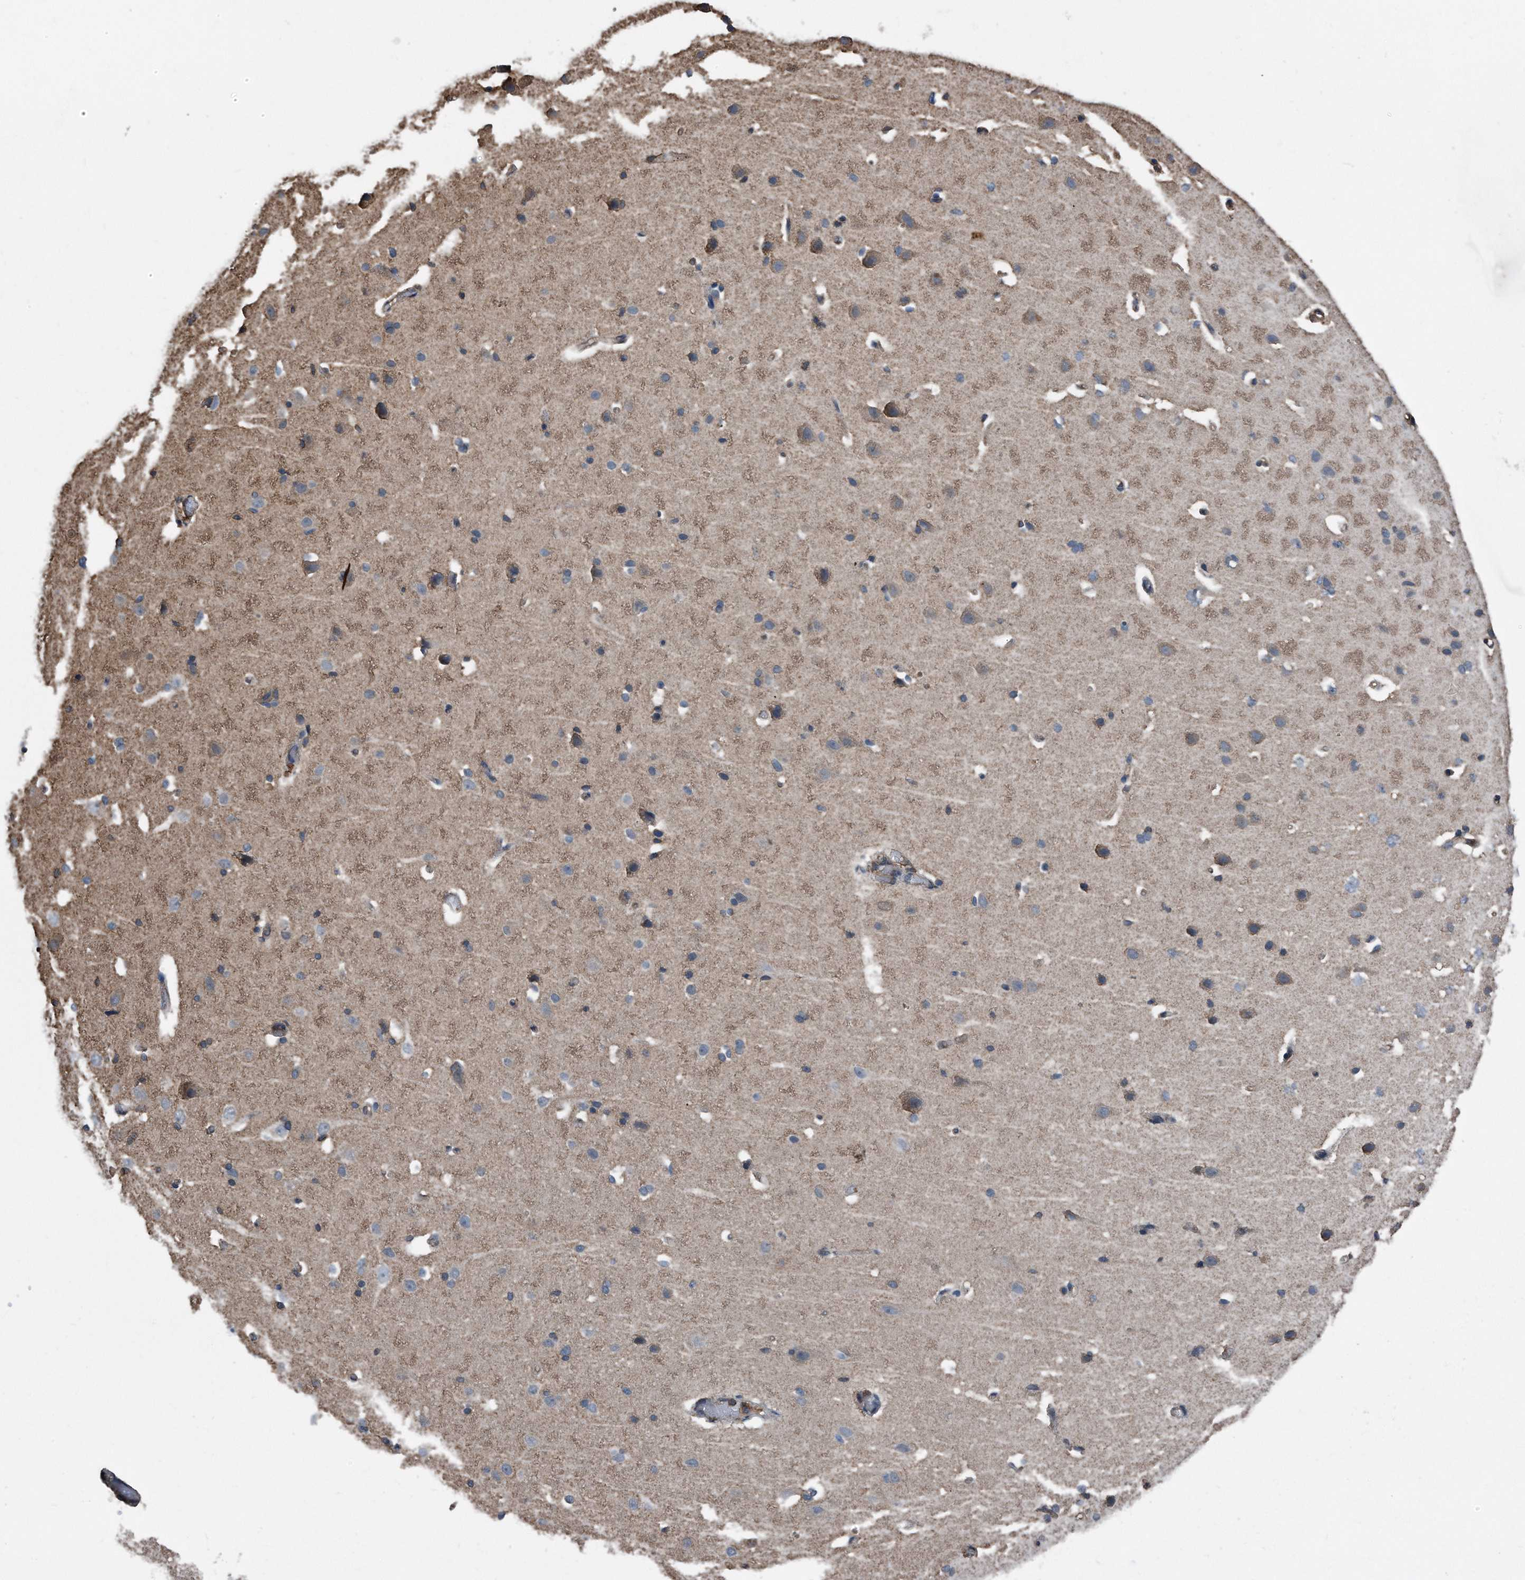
{"staining": {"intensity": "moderate", "quantity": "25%-75%", "location": "cytoplasmic/membranous"}, "tissue": "cerebral cortex", "cell_type": "Endothelial cells", "image_type": "normal", "snomed": [{"axis": "morphology", "description": "Normal tissue, NOS"}, {"axis": "topography", "description": "Cerebral cortex"}], "caption": "Endothelial cells exhibit moderate cytoplasmic/membranous staining in about 25%-75% of cells in normal cerebral cortex.", "gene": "RSPO3", "patient": {"sex": "male", "age": 34}}